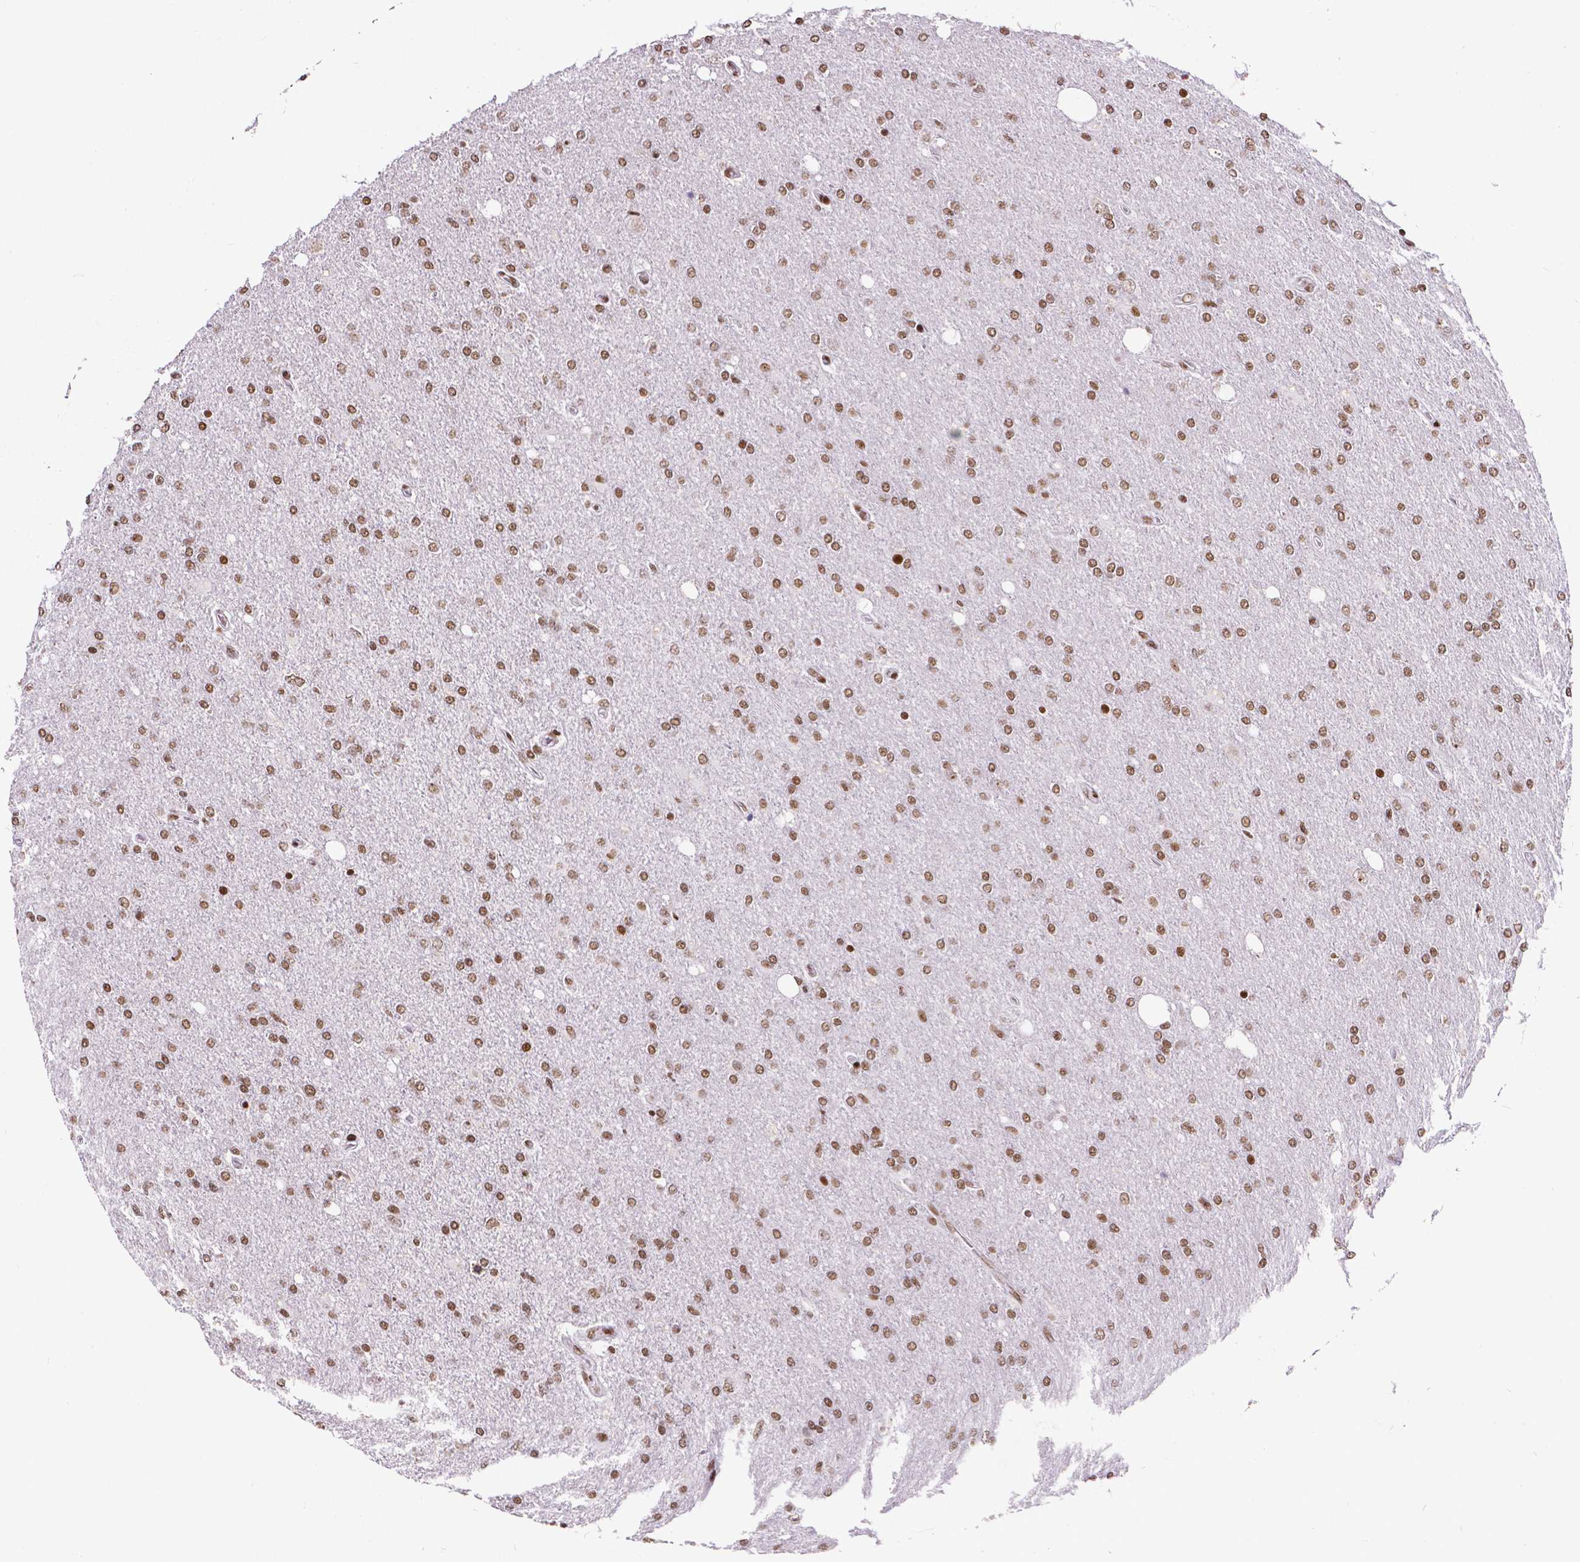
{"staining": {"intensity": "moderate", "quantity": ">75%", "location": "nuclear"}, "tissue": "glioma", "cell_type": "Tumor cells", "image_type": "cancer", "snomed": [{"axis": "morphology", "description": "Glioma, malignant, High grade"}, {"axis": "topography", "description": "Cerebral cortex"}], "caption": "Tumor cells show moderate nuclear expression in about >75% of cells in glioma.", "gene": "CTCF", "patient": {"sex": "male", "age": 70}}